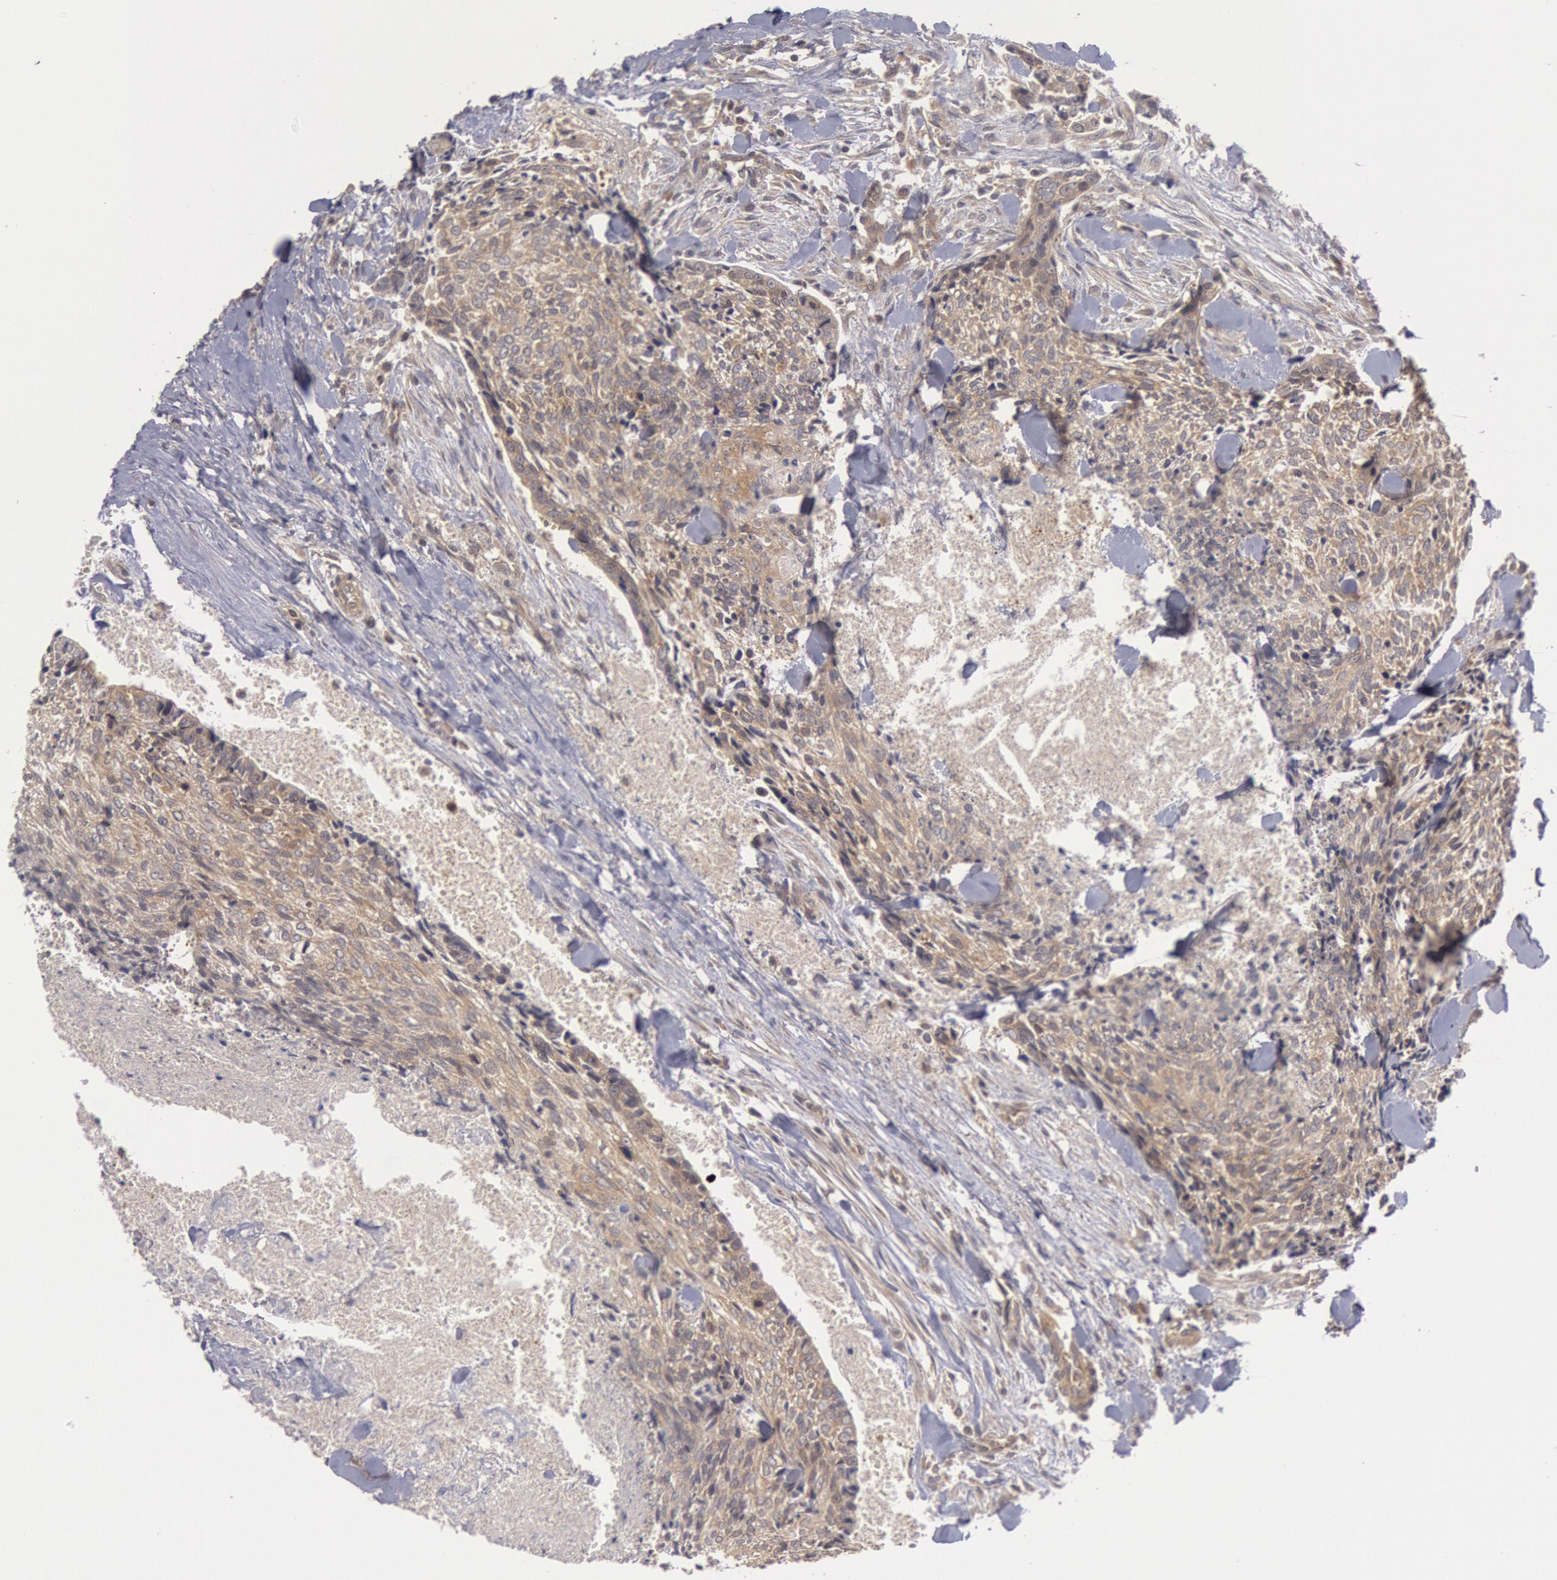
{"staining": {"intensity": "weak", "quantity": ">75%", "location": "cytoplasmic/membranous"}, "tissue": "head and neck cancer", "cell_type": "Tumor cells", "image_type": "cancer", "snomed": [{"axis": "morphology", "description": "Squamous cell carcinoma, NOS"}, {"axis": "topography", "description": "Salivary gland"}, {"axis": "topography", "description": "Head-Neck"}], "caption": "Approximately >75% of tumor cells in head and neck squamous cell carcinoma exhibit weak cytoplasmic/membranous protein staining as visualized by brown immunohistochemical staining.", "gene": "BRAF", "patient": {"sex": "male", "age": 70}}